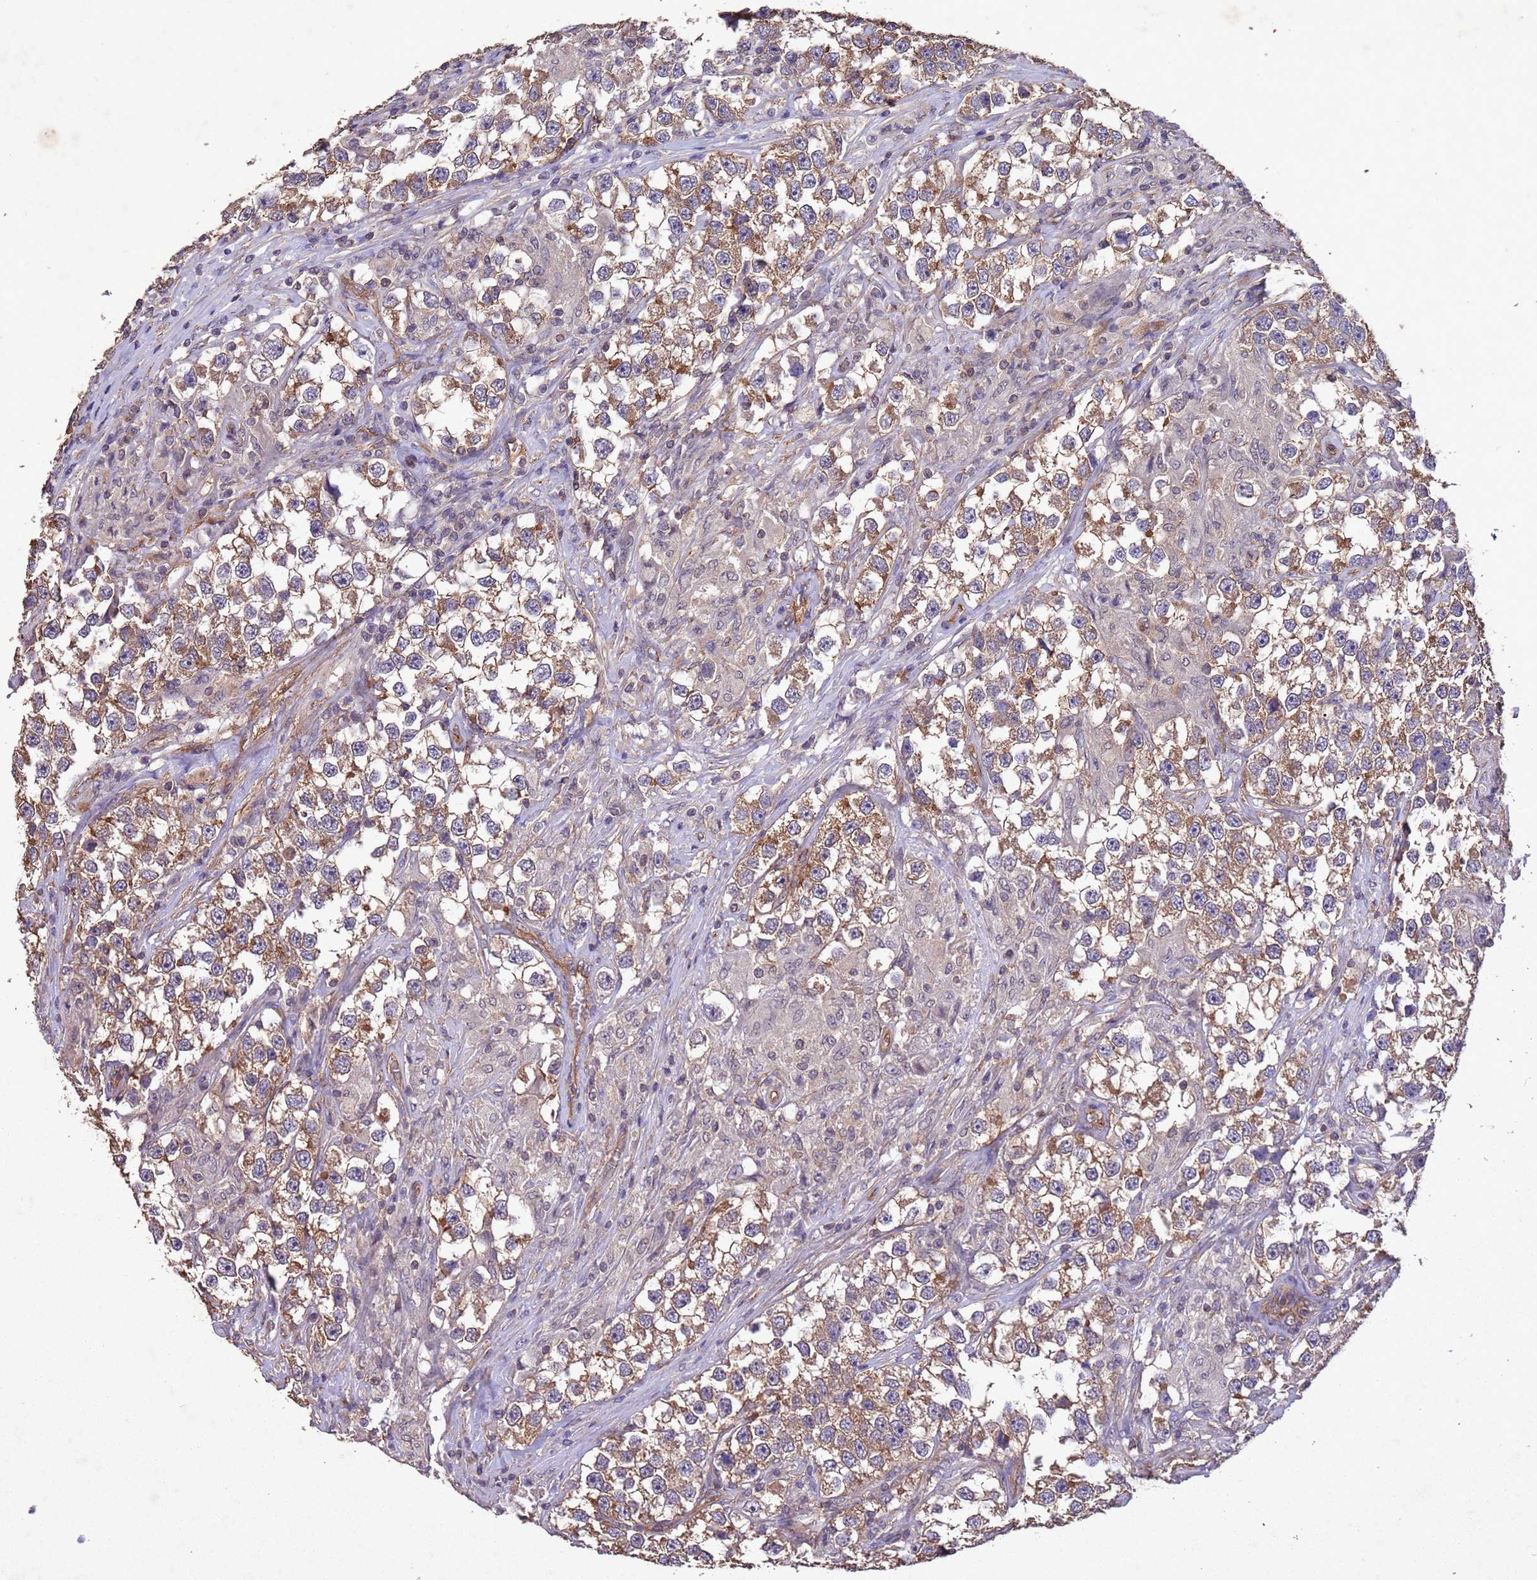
{"staining": {"intensity": "moderate", "quantity": ">75%", "location": "cytoplasmic/membranous"}, "tissue": "testis cancer", "cell_type": "Tumor cells", "image_type": "cancer", "snomed": [{"axis": "morphology", "description": "Seminoma, NOS"}, {"axis": "topography", "description": "Testis"}], "caption": "A histopathology image of human testis cancer (seminoma) stained for a protein displays moderate cytoplasmic/membranous brown staining in tumor cells.", "gene": "MTX3", "patient": {"sex": "male", "age": 46}}